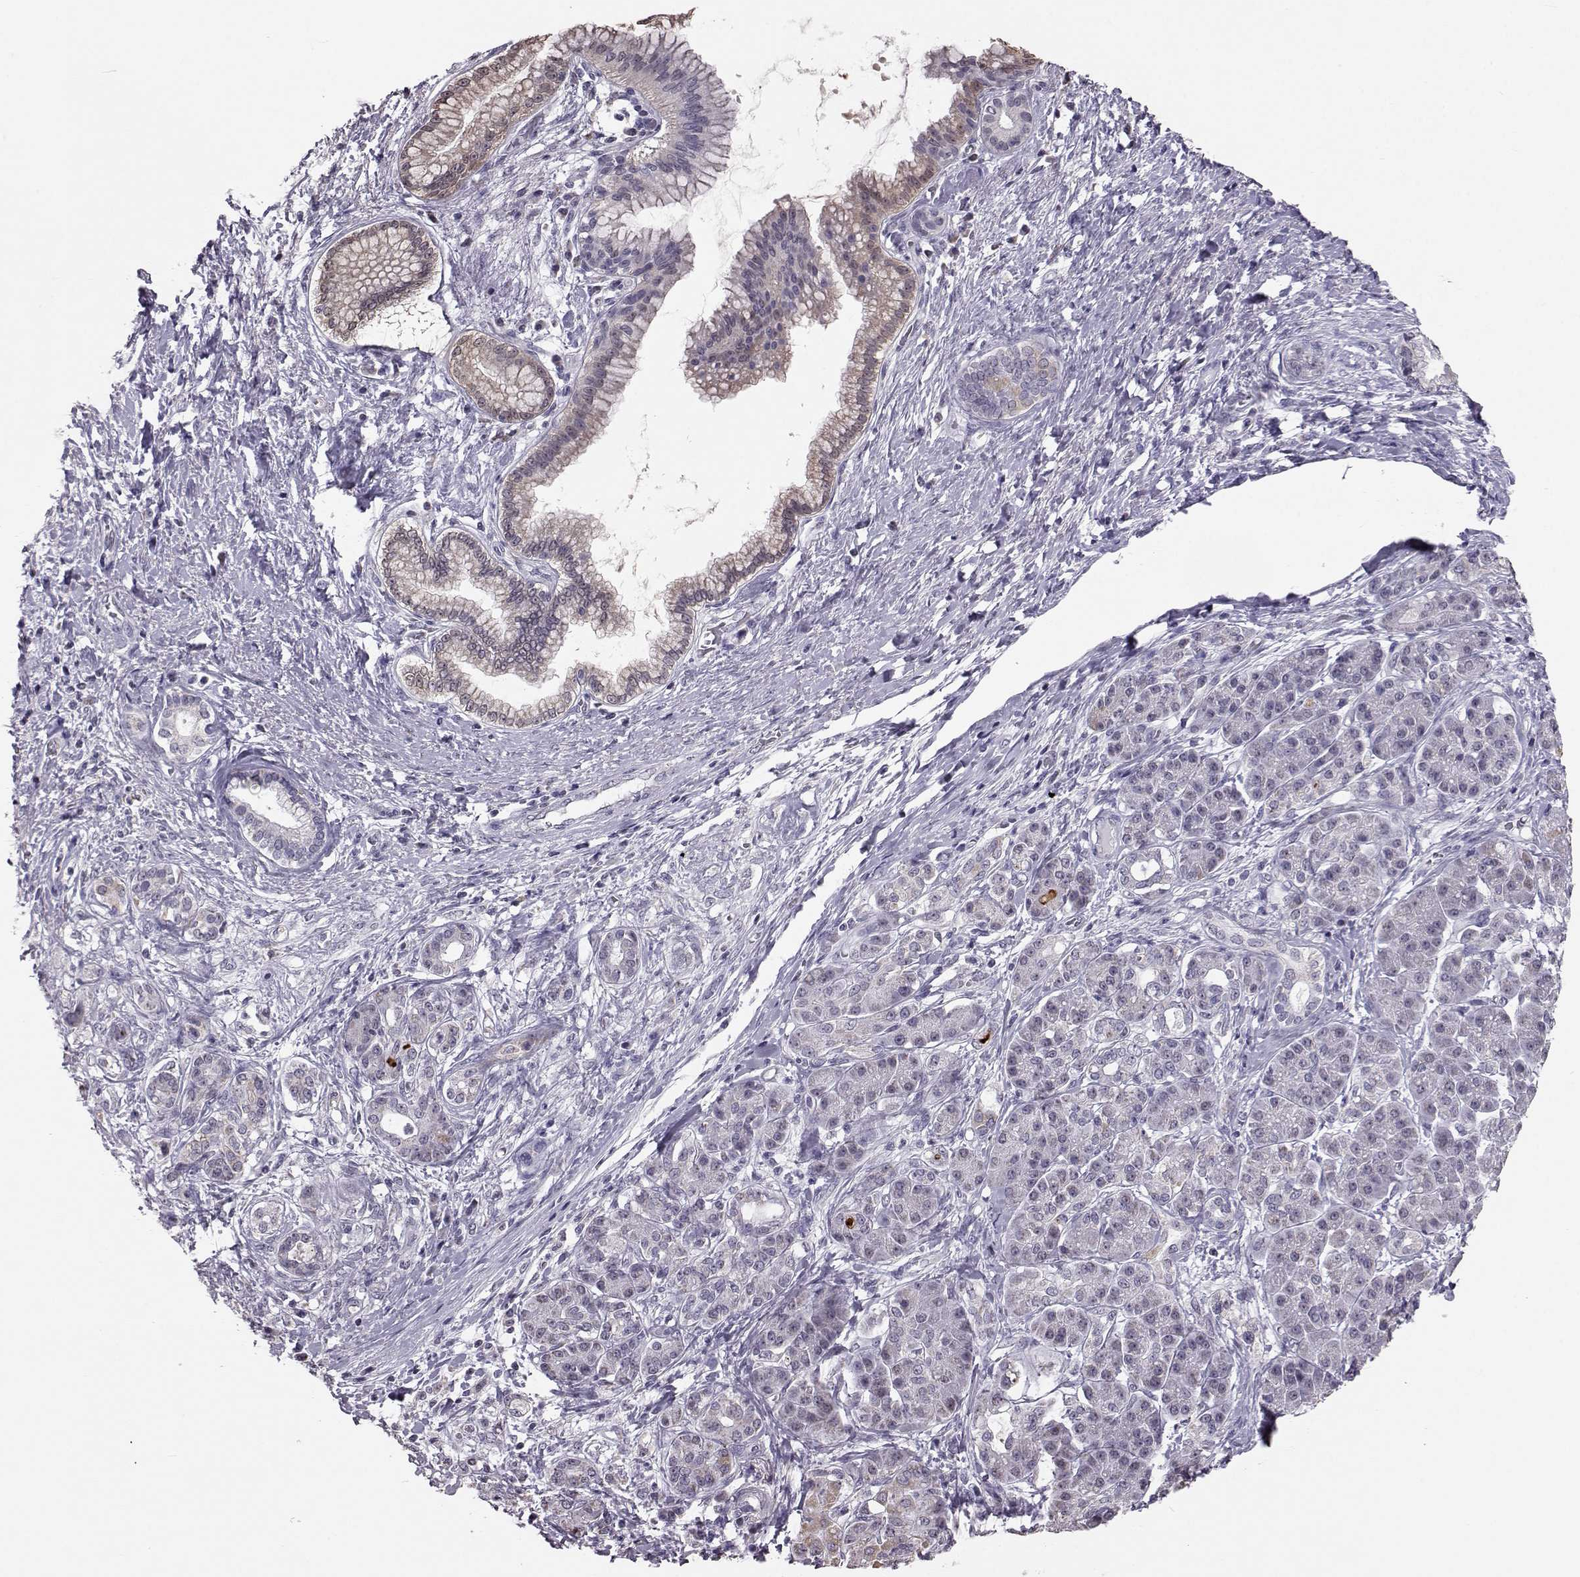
{"staining": {"intensity": "weak", "quantity": "25%-75%", "location": "cytoplasmic/membranous"}, "tissue": "pancreatic cancer", "cell_type": "Tumor cells", "image_type": "cancer", "snomed": [{"axis": "morphology", "description": "Adenocarcinoma, NOS"}, {"axis": "topography", "description": "Pancreas"}], "caption": "Pancreatic cancer (adenocarcinoma) stained with a protein marker demonstrates weak staining in tumor cells.", "gene": "ALDH3A1", "patient": {"sex": "female", "age": 73}}